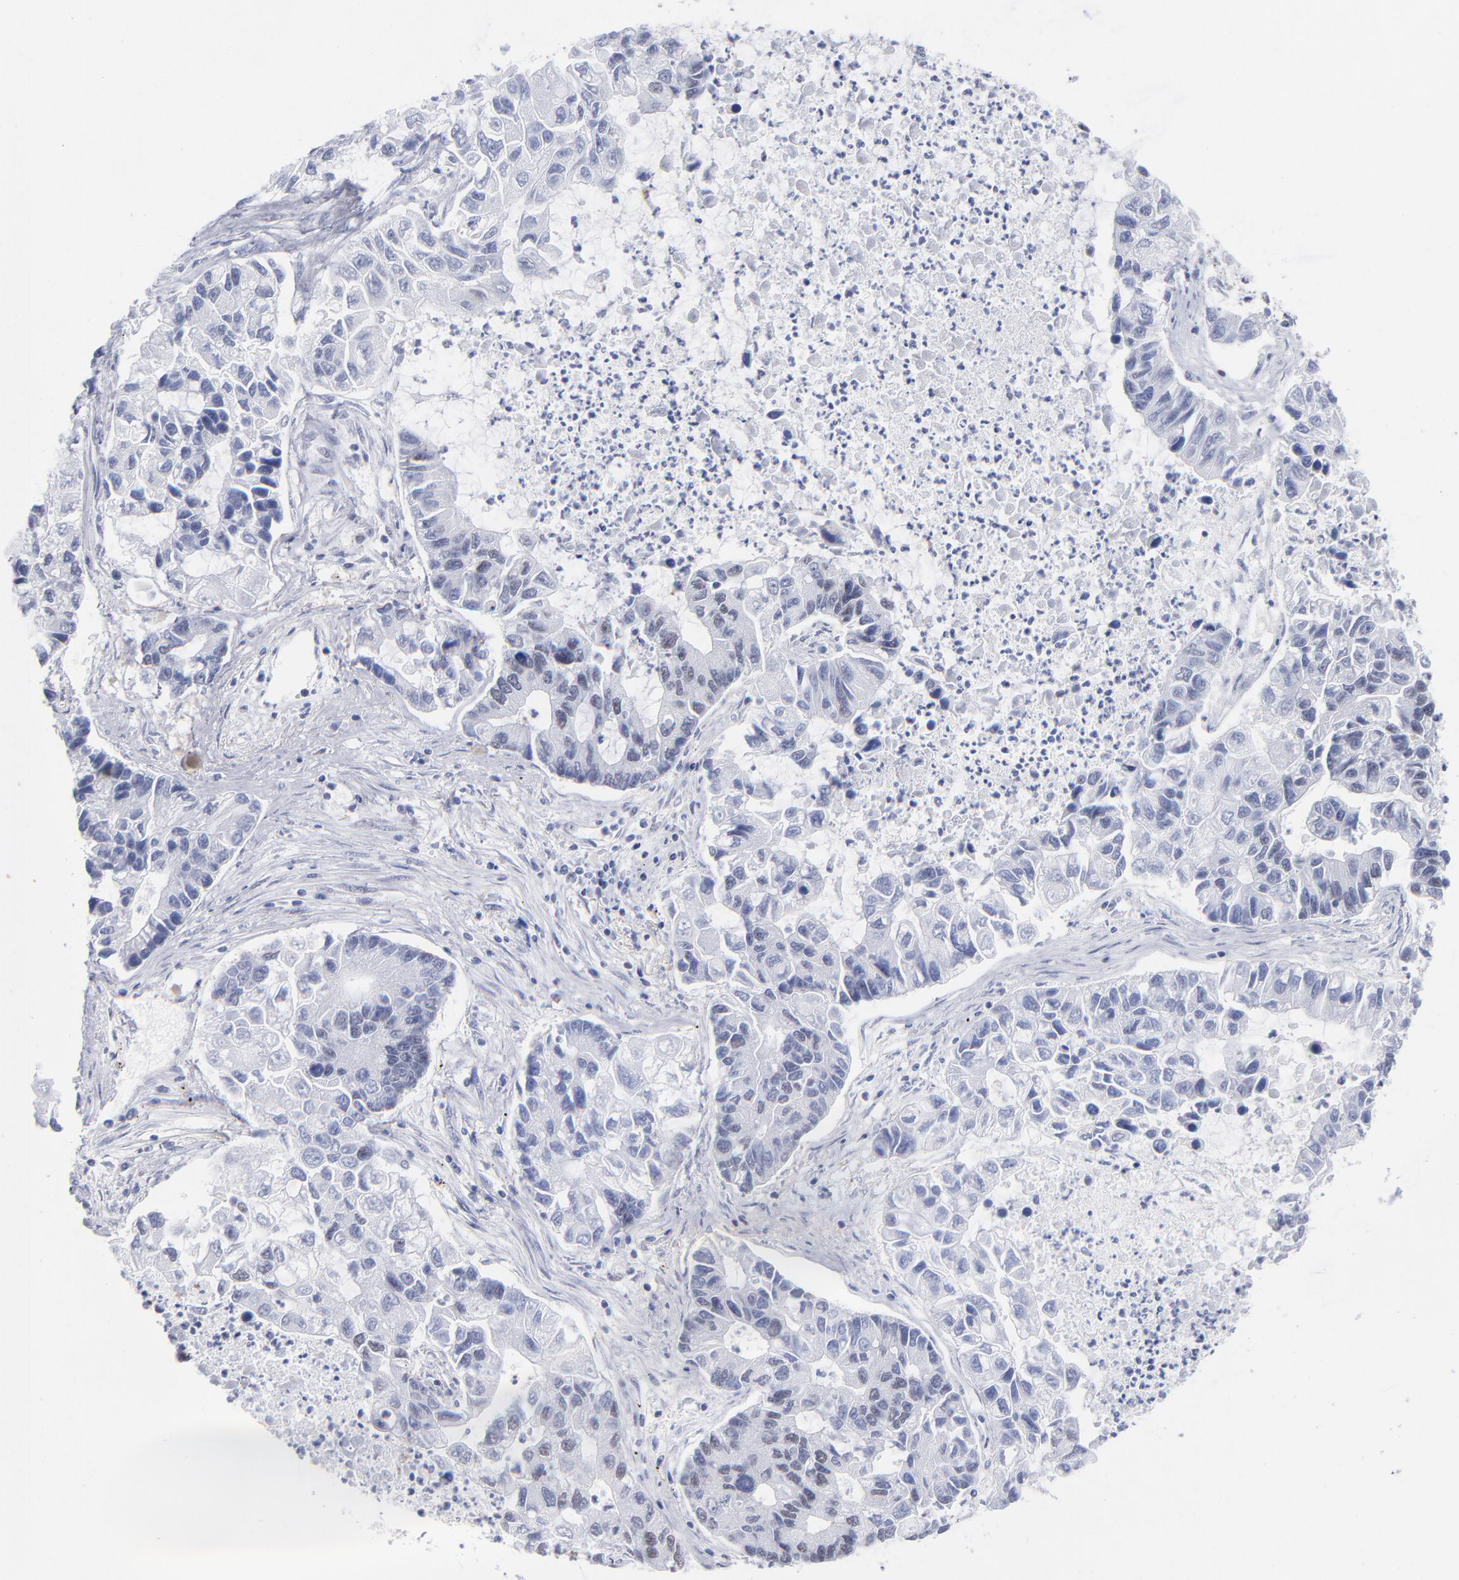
{"staining": {"intensity": "weak", "quantity": "25%-75%", "location": "nuclear"}, "tissue": "lung cancer", "cell_type": "Tumor cells", "image_type": "cancer", "snomed": [{"axis": "morphology", "description": "Adenocarcinoma, NOS"}, {"axis": "topography", "description": "Lung"}], "caption": "There is low levels of weak nuclear staining in tumor cells of lung cancer (adenocarcinoma), as demonstrated by immunohistochemical staining (brown color).", "gene": "SNRPB", "patient": {"sex": "female", "age": 51}}